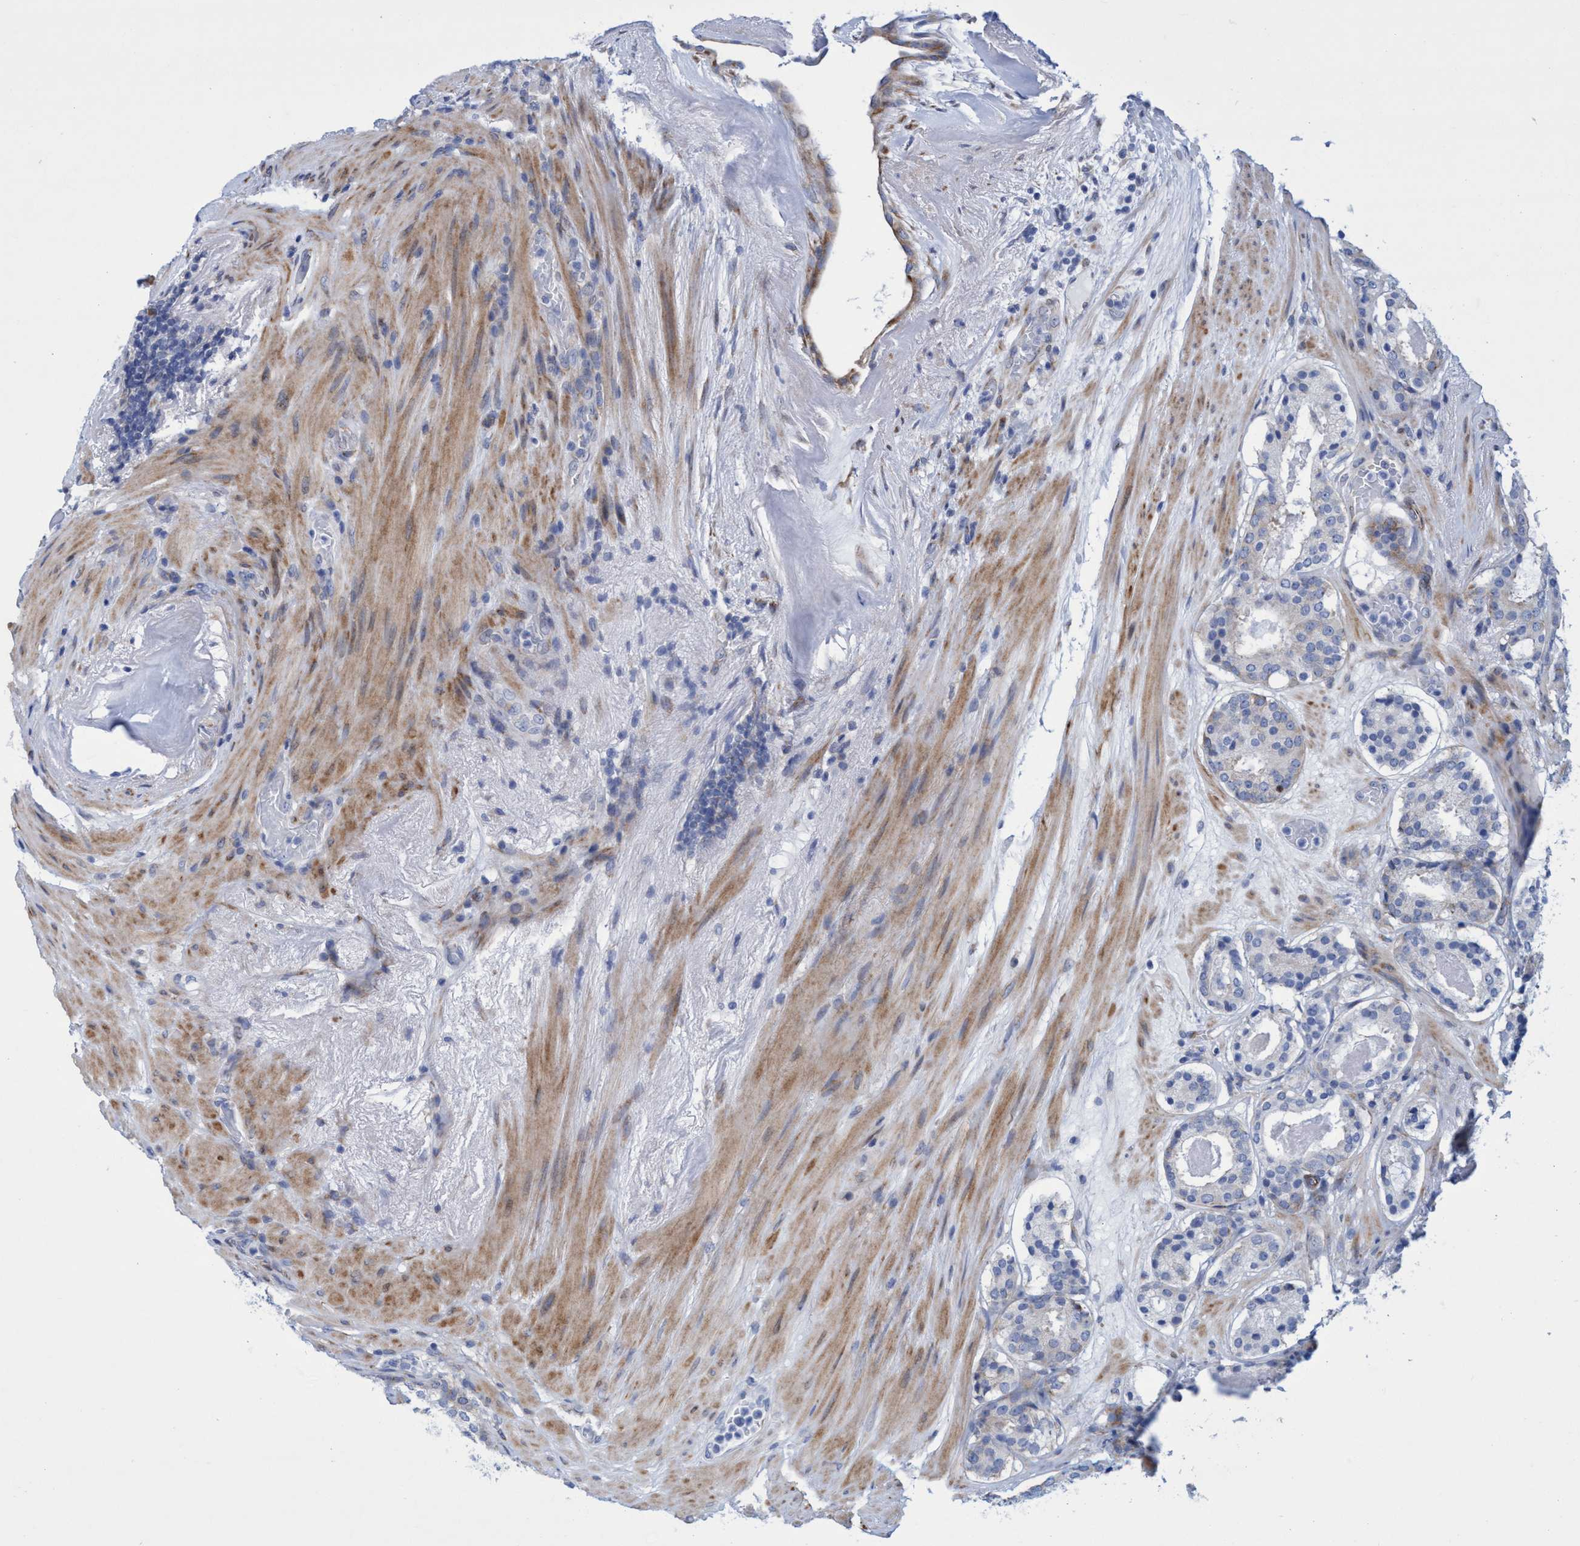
{"staining": {"intensity": "negative", "quantity": "none", "location": "none"}, "tissue": "prostate cancer", "cell_type": "Tumor cells", "image_type": "cancer", "snomed": [{"axis": "morphology", "description": "Adenocarcinoma, Low grade"}, {"axis": "topography", "description": "Prostate"}], "caption": "Immunohistochemistry (IHC) histopathology image of neoplastic tissue: adenocarcinoma (low-grade) (prostate) stained with DAB displays no significant protein positivity in tumor cells.", "gene": "R3HCC1", "patient": {"sex": "male", "age": 69}}